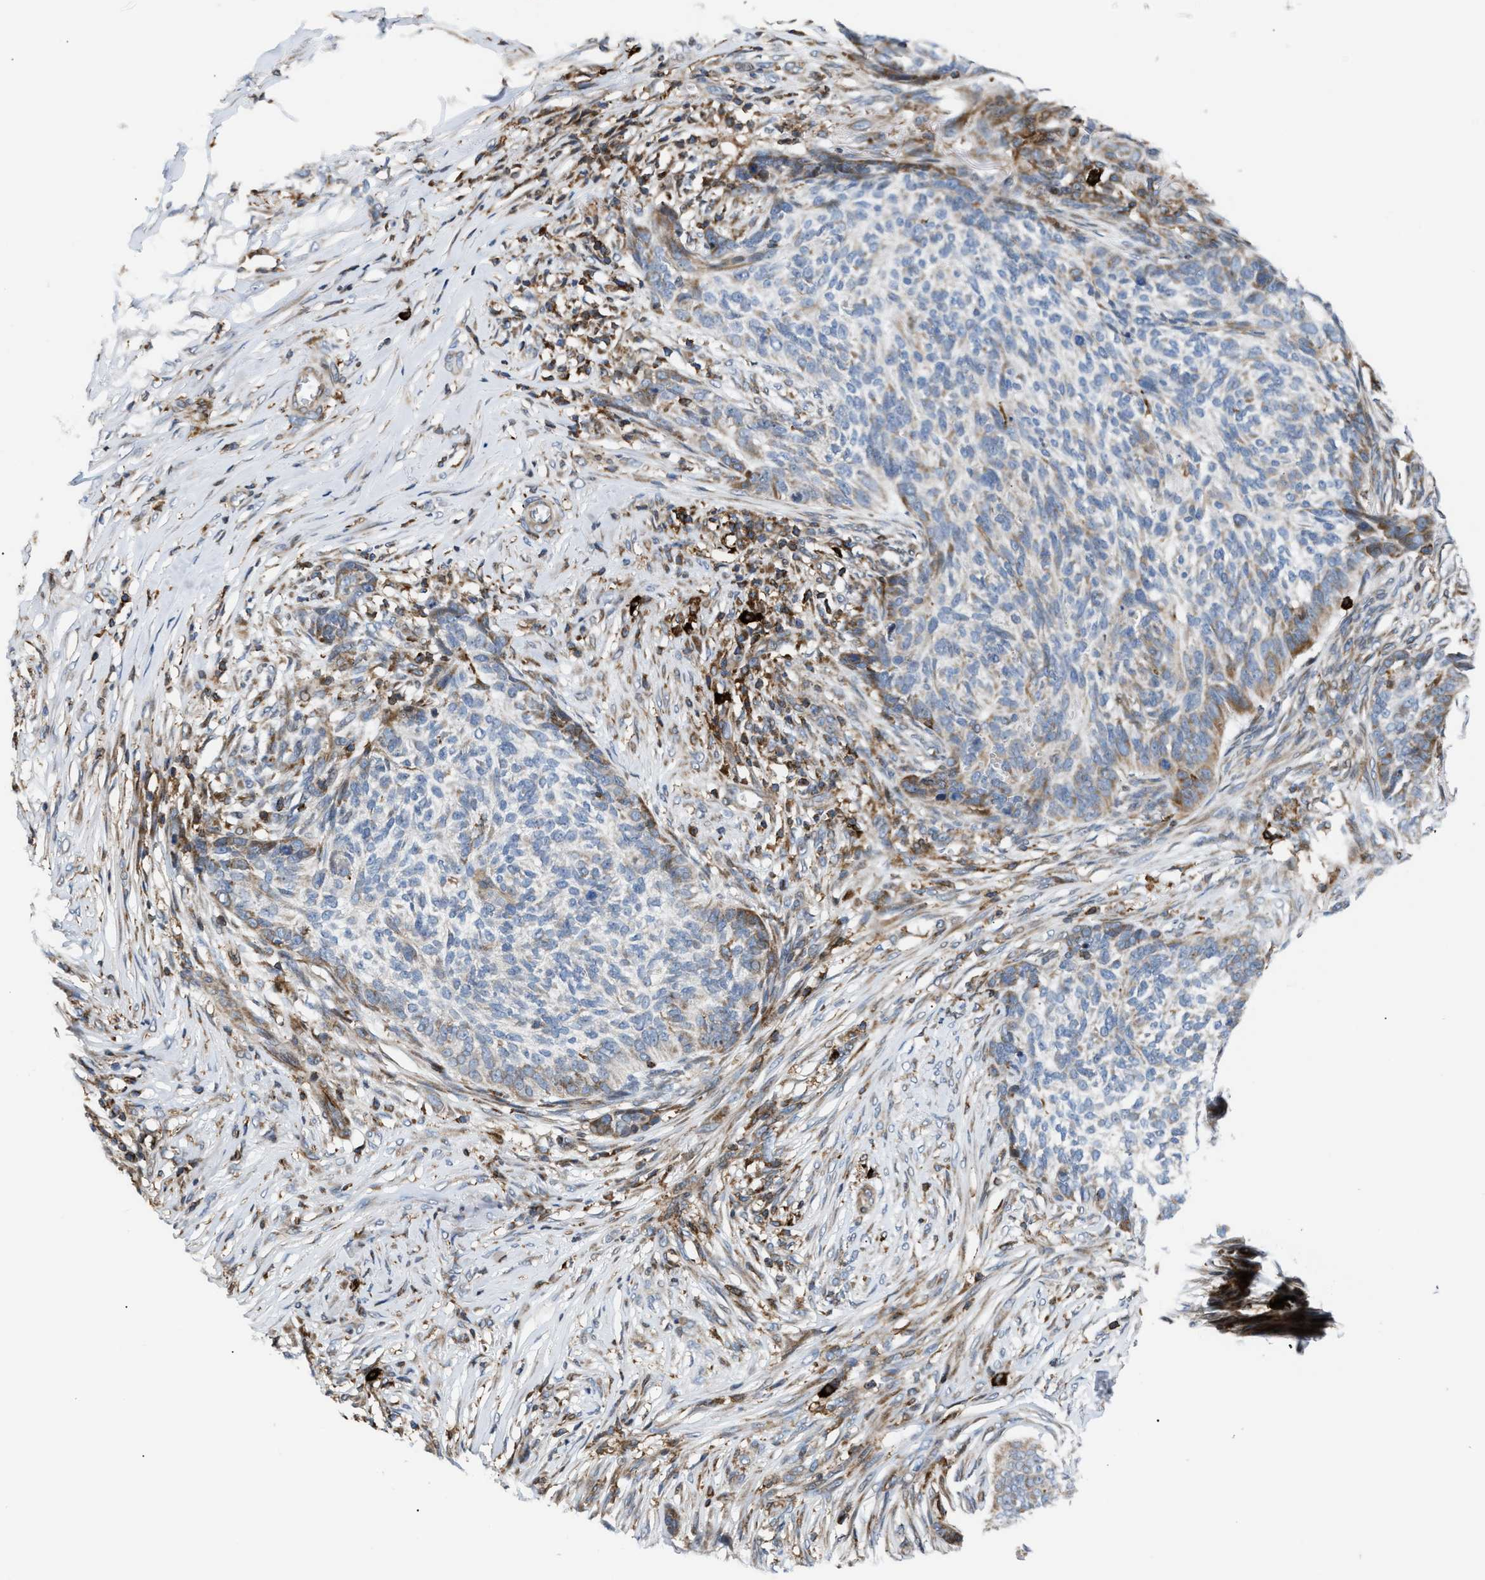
{"staining": {"intensity": "moderate", "quantity": "<25%", "location": "cytoplasmic/membranous"}, "tissue": "skin cancer", "cell_type": "Tumor cells", "image_type": "cancer", "snomed": [{"axis": "morphology", "description": "Basal cell carcinoma"}, {"axis": "topography", "description": "Skin"}], "caption": "Immunohistochemical staining of basal cell carcinoma (skin) shows low levels of moderate cytoplasmic/membranous protein staining in approximately <25% of tumor cells. The protein is shown in brown color, while the nuclei are stained blue.", "gene": "ATP9A", "patient": {"sex": "male", "age": 85}}